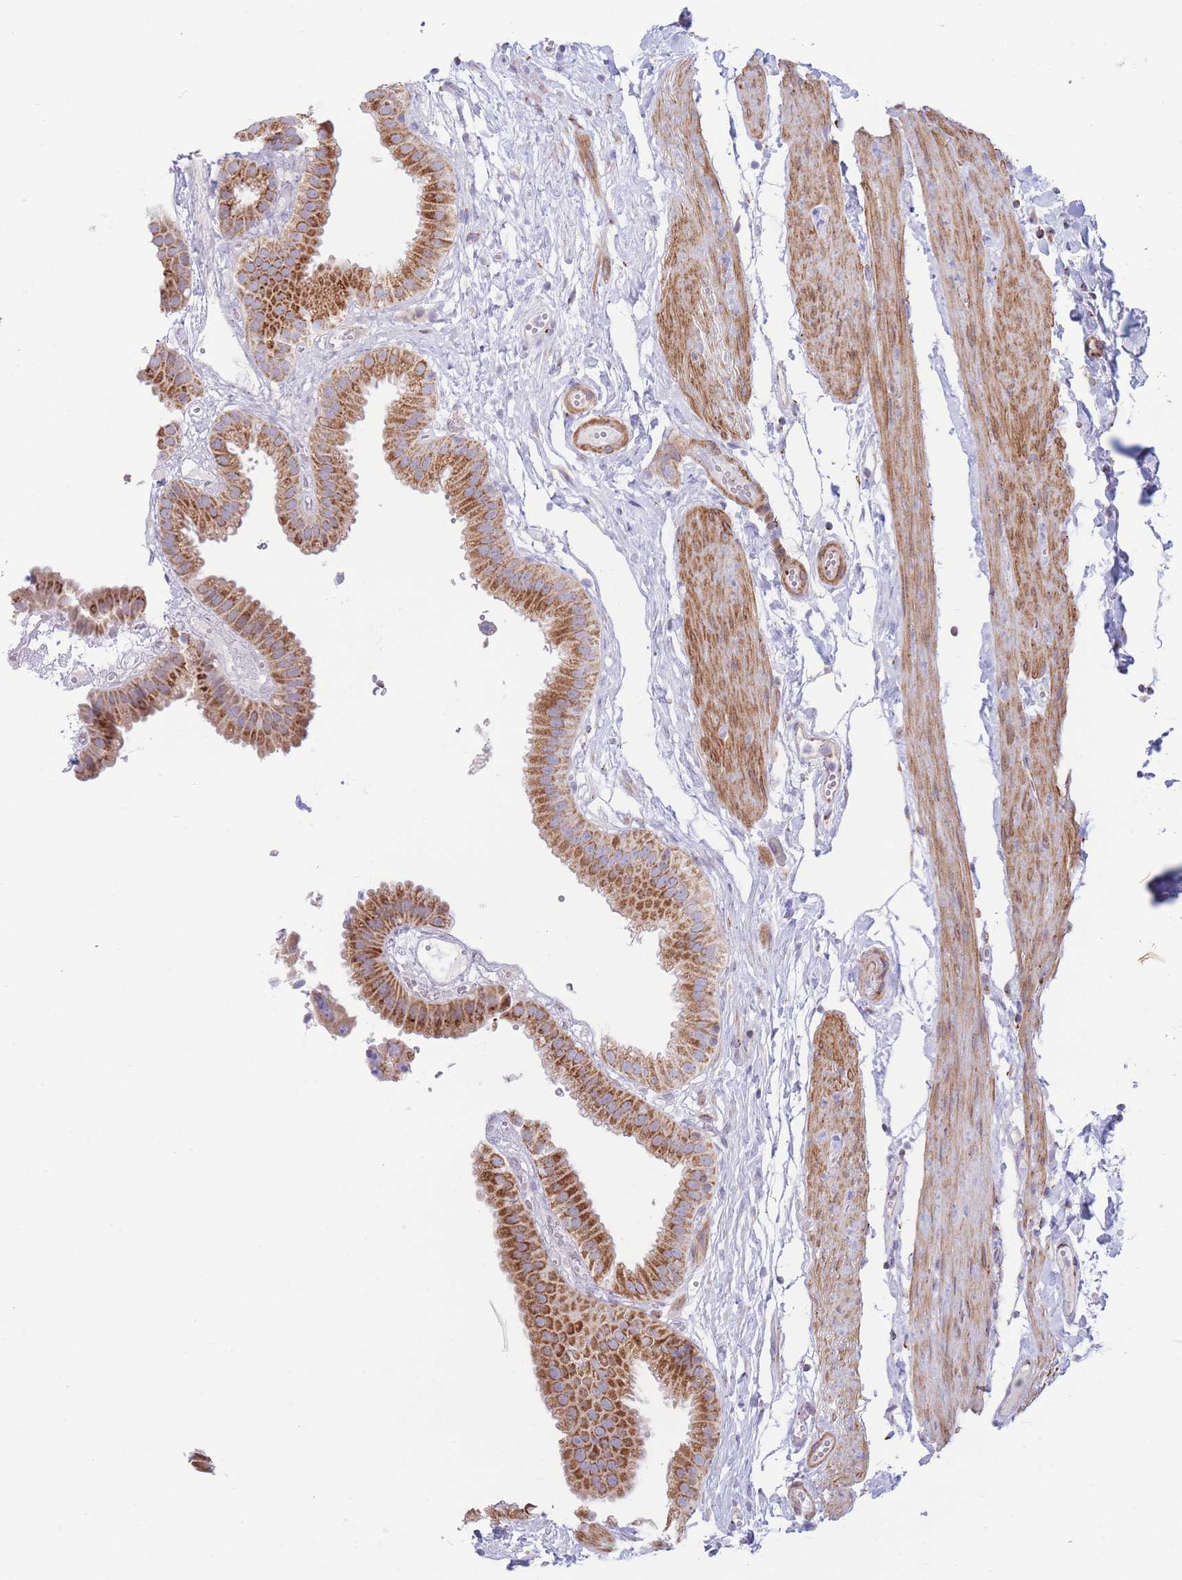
{"staining": {"intensity": "strong", "quantity": ">75%", "location": "cytoplasmic/membranous"}, "tissue": "gallbladder", "cell_type": "Glandular cells", "image_type": "normal", "snomed": [{"axis": "morphology", "description": "Normal tissue, NOS"}, {"axis": "topography", "description": "Gallbladder"}], "caption": "This is a photomicrograph of immunohistochemistry (IHC) staining of benign gallbladder, which shows strong expression in the cytoplasmic/membranous of glandular cells.", "gene": "MPND", "patient": {"sex": "female", "age": 61}}